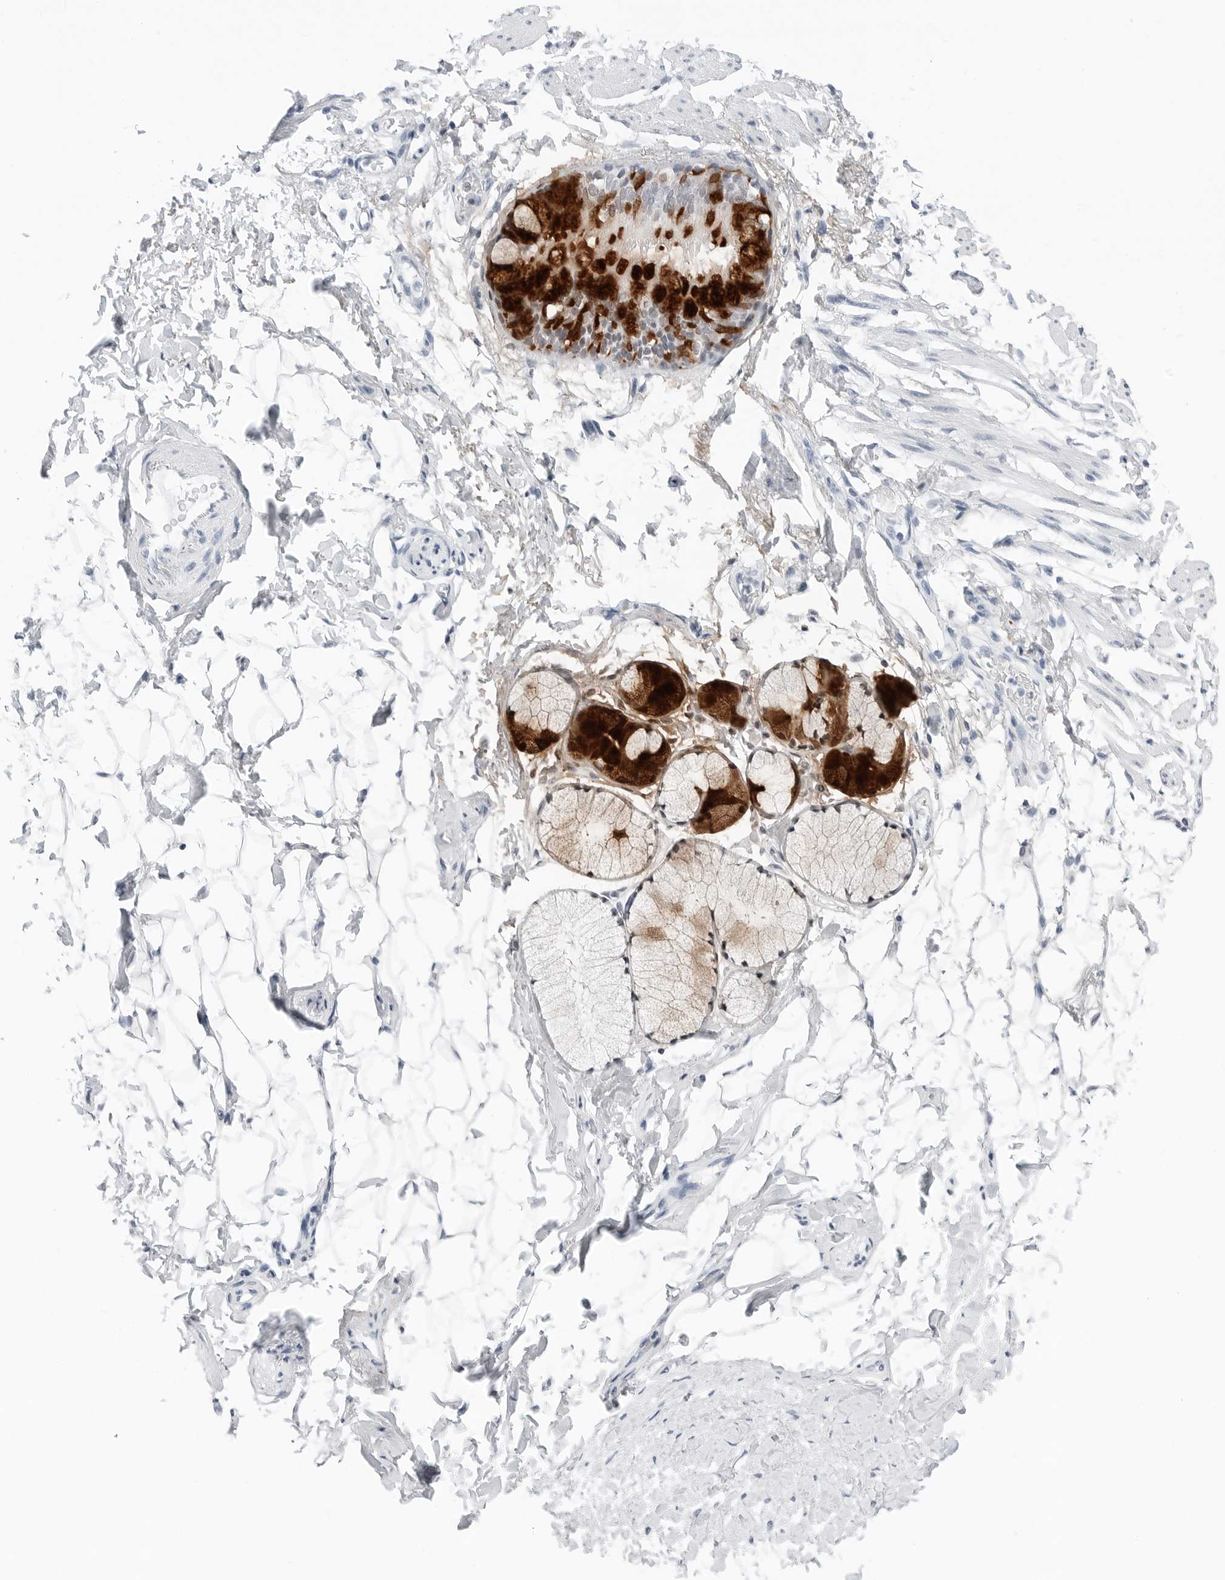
{"staining": {"intensity": "negative", "quantity": "none", "location": "none"}, "tissue": "adipose tissue", "cell_type": "Adipocytes", "image_type": "normal", "snomed": [{"axis": "morphology", "description": "Normal tissue, NOS"}, {"axis": "topography", "description": "Cartilage tissue"}, {"axis": "topography", "description": "Bronchus"}], "caption": "The image reveals no staining of adipocytes in normal adipose tissue. (IHC, brightfield microscopy, high magnification).", "gene": "SLPI", "patient": {"sex": "female", "age": 73}}